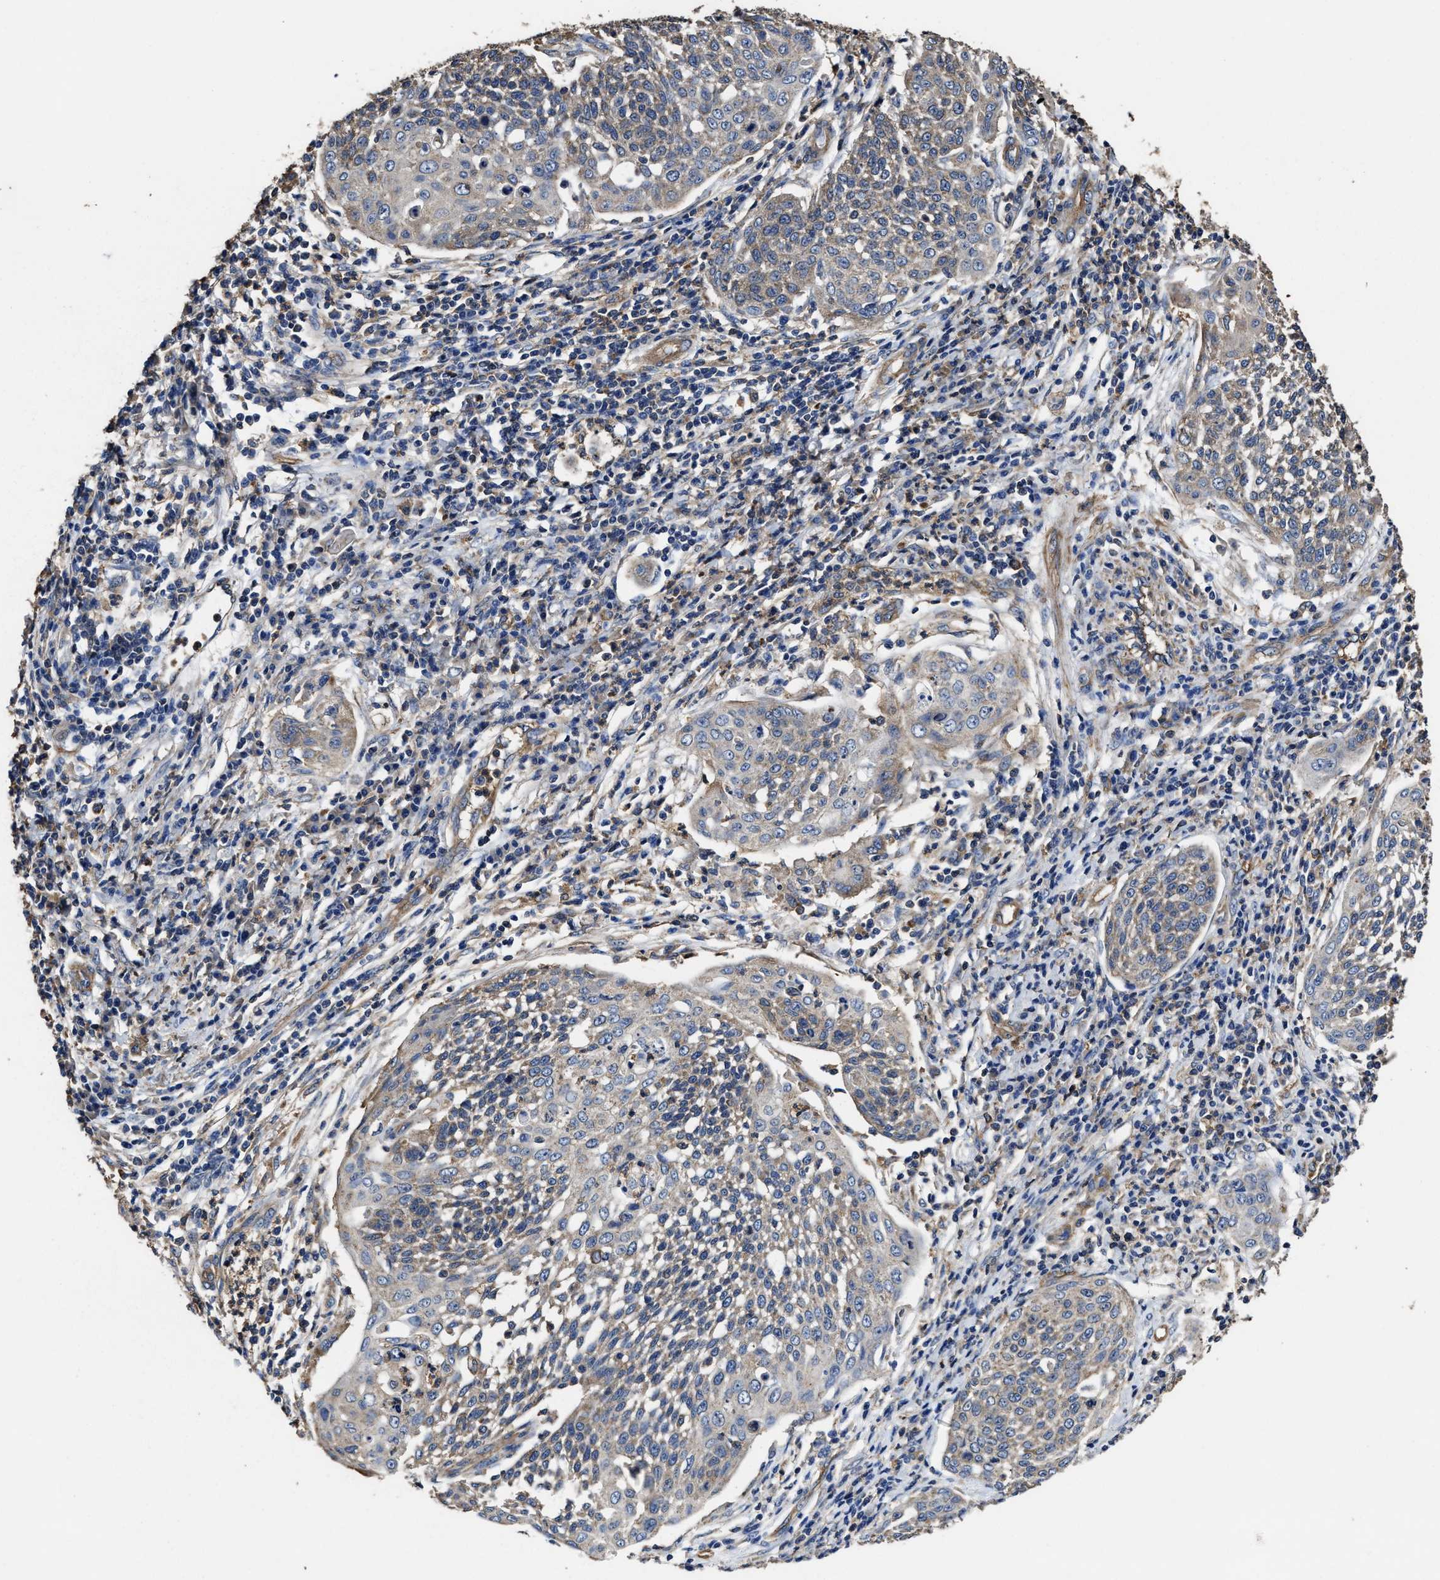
{"staining": {"intensity": "weak", "quantity": "<25%", "location": "cytoplasmic/membranous"}, "tissue": "cervical cancer", "cell_type": "Tumor cells", "image_type": "cancer", "snomed": [{"axis": "morphology", "description": "Squamous cell carcinoma, NOS"}, {"axis": "topography", "description": "Cervix"}], "caption": "IHC of squamous cell carcinoma (cervical) exhibits no expression in tumor cells.", "gene": "SFXN4", "patient": {"sex": "female", "age": 34}}